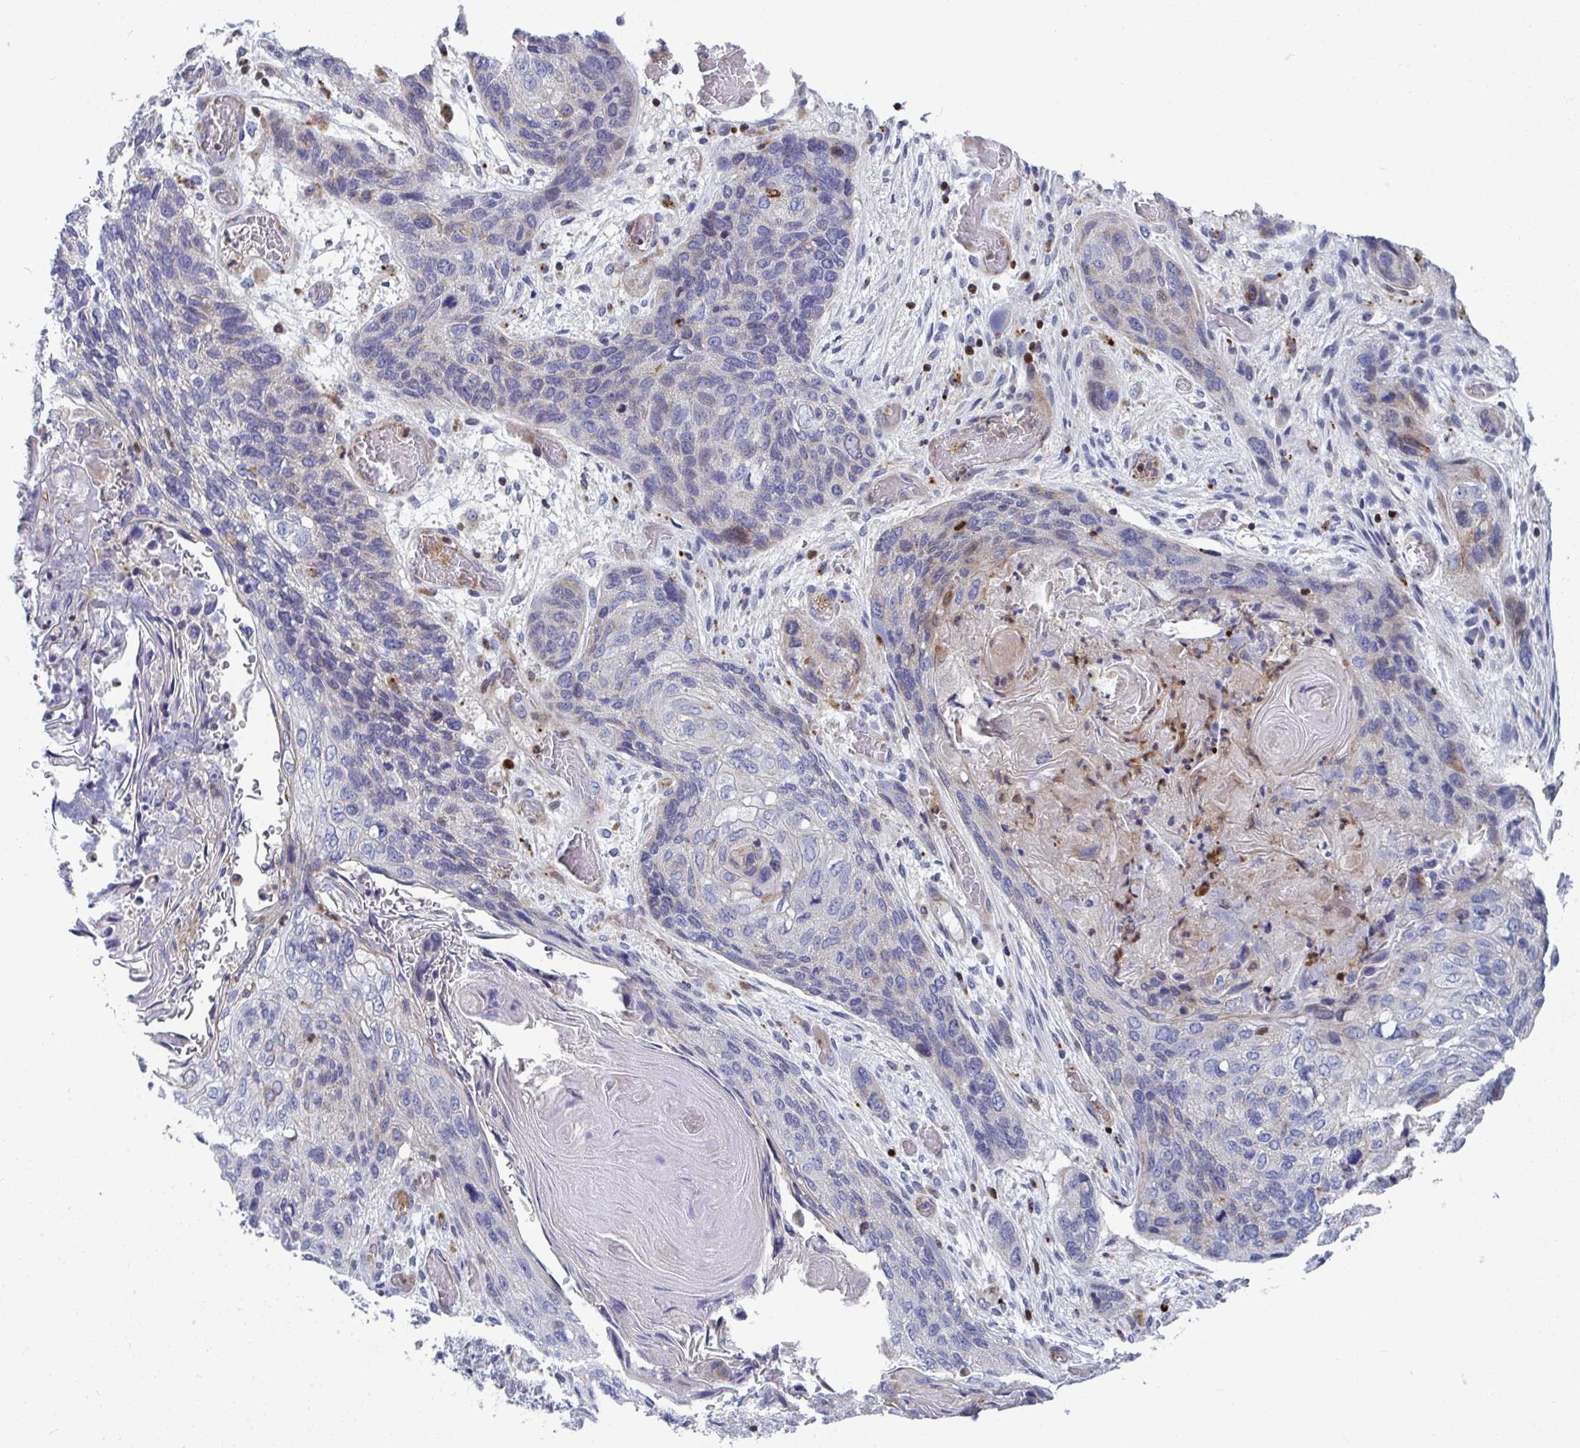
{"staining": {"intensity": "negative", "quantity": "none", "location": "none"}, "tissue": "lung cancer", "cell_type": "Tumor cells", "image_type": "cancer", "snomed": [{"axis": "morphology", "description": "Squamous cell carcinoma, NOS"}, {"axis": "morphology", "description": "Squamous cell carcinoma, metastatic, NOS"}, {"axis": "topography", "description": "Lymph node"}, {"axis": "topography", "description": "Lung"}], "caption": "A histopathology image of lung cancer stained for a protein exhibits no brown staining in tumor cells.", "gene": "AOC2", "patient": {"sex": "male", "age": 41}}